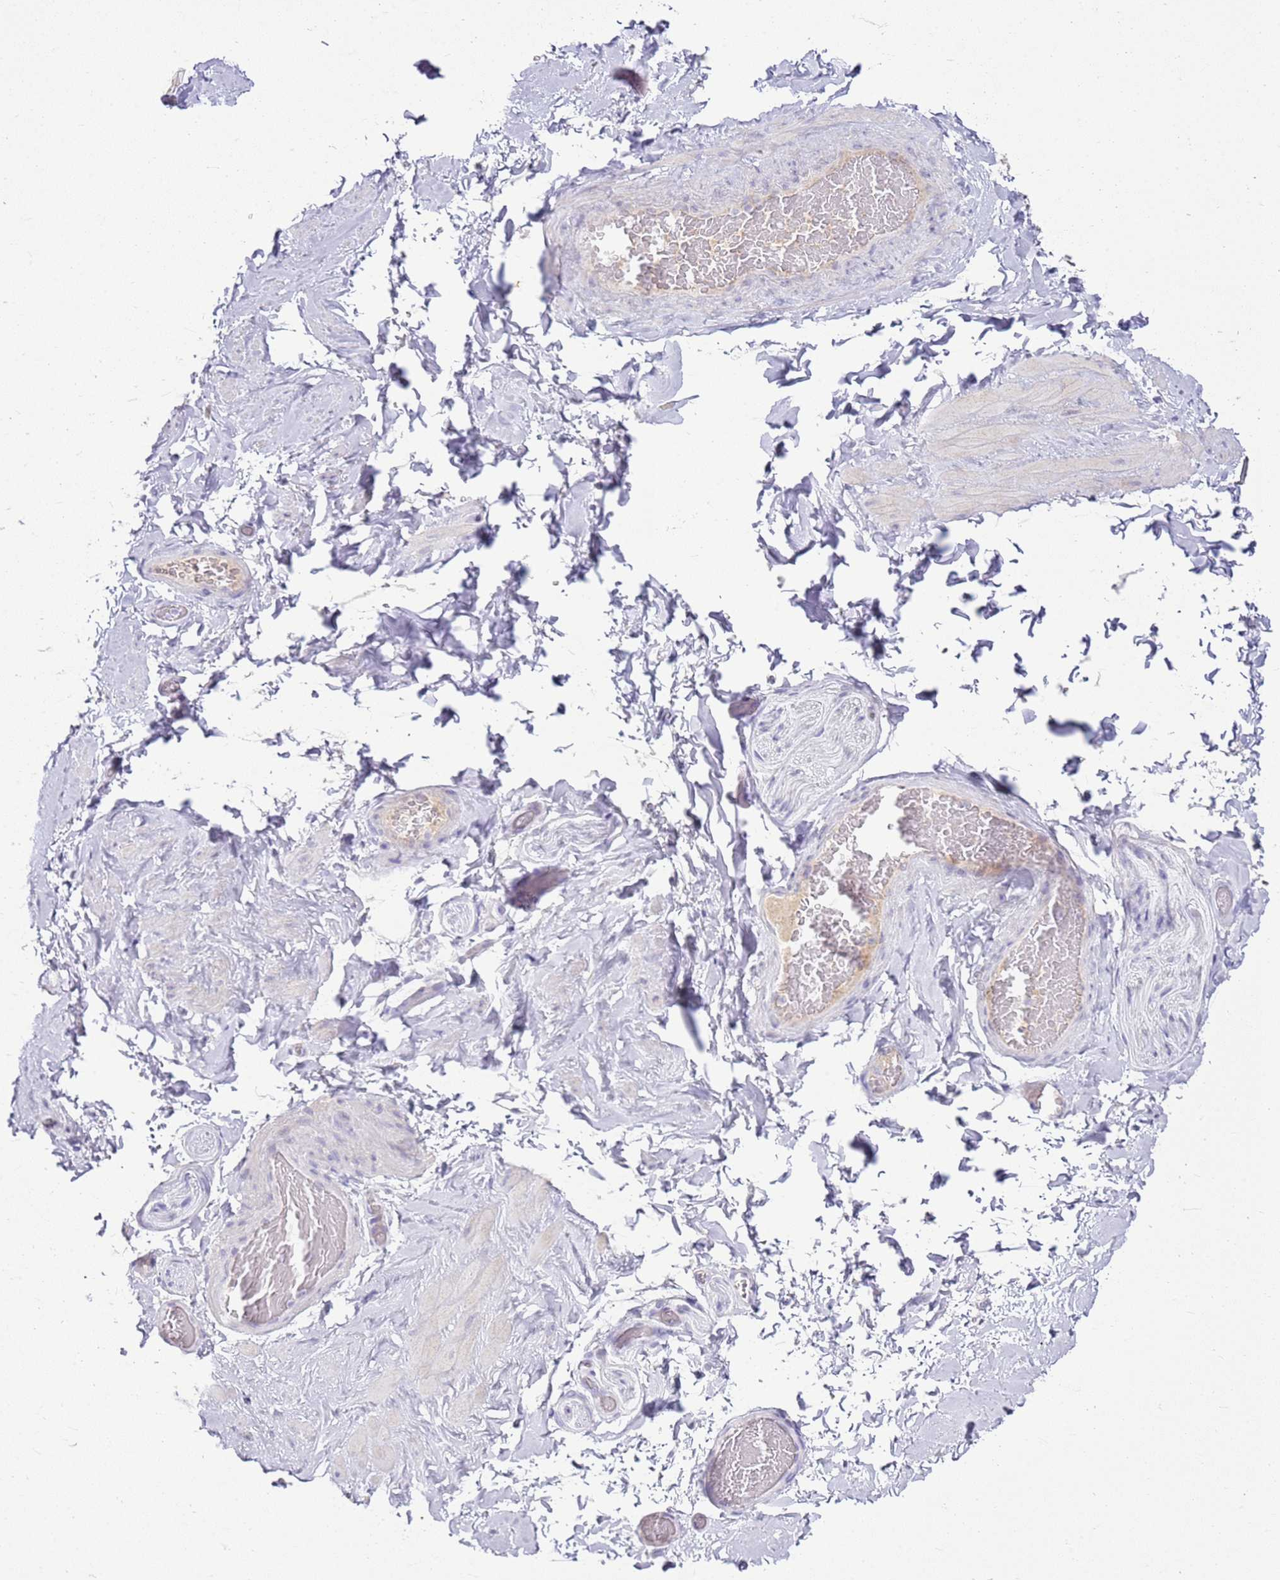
{"staining": {"intensity": "negative", "quantity": "none", "location": "none"}, "tissue": "adipose tissue", "cell_type": "Adipocytes", "image_type": "normal", "snomed": [{"axis": "morphology", "description": "Normal tissue, NOS"}, {"axis": "topography", "description": "Soft tissue"}, {"axis": "topography", "description": "Vascular tissue"}], "caption": "Human adipose tissue stained for a protein using IHC exhibits no expression in adipocytes.", "gene": "FABP2", "patient": {"sex": "male", "age": 41}}